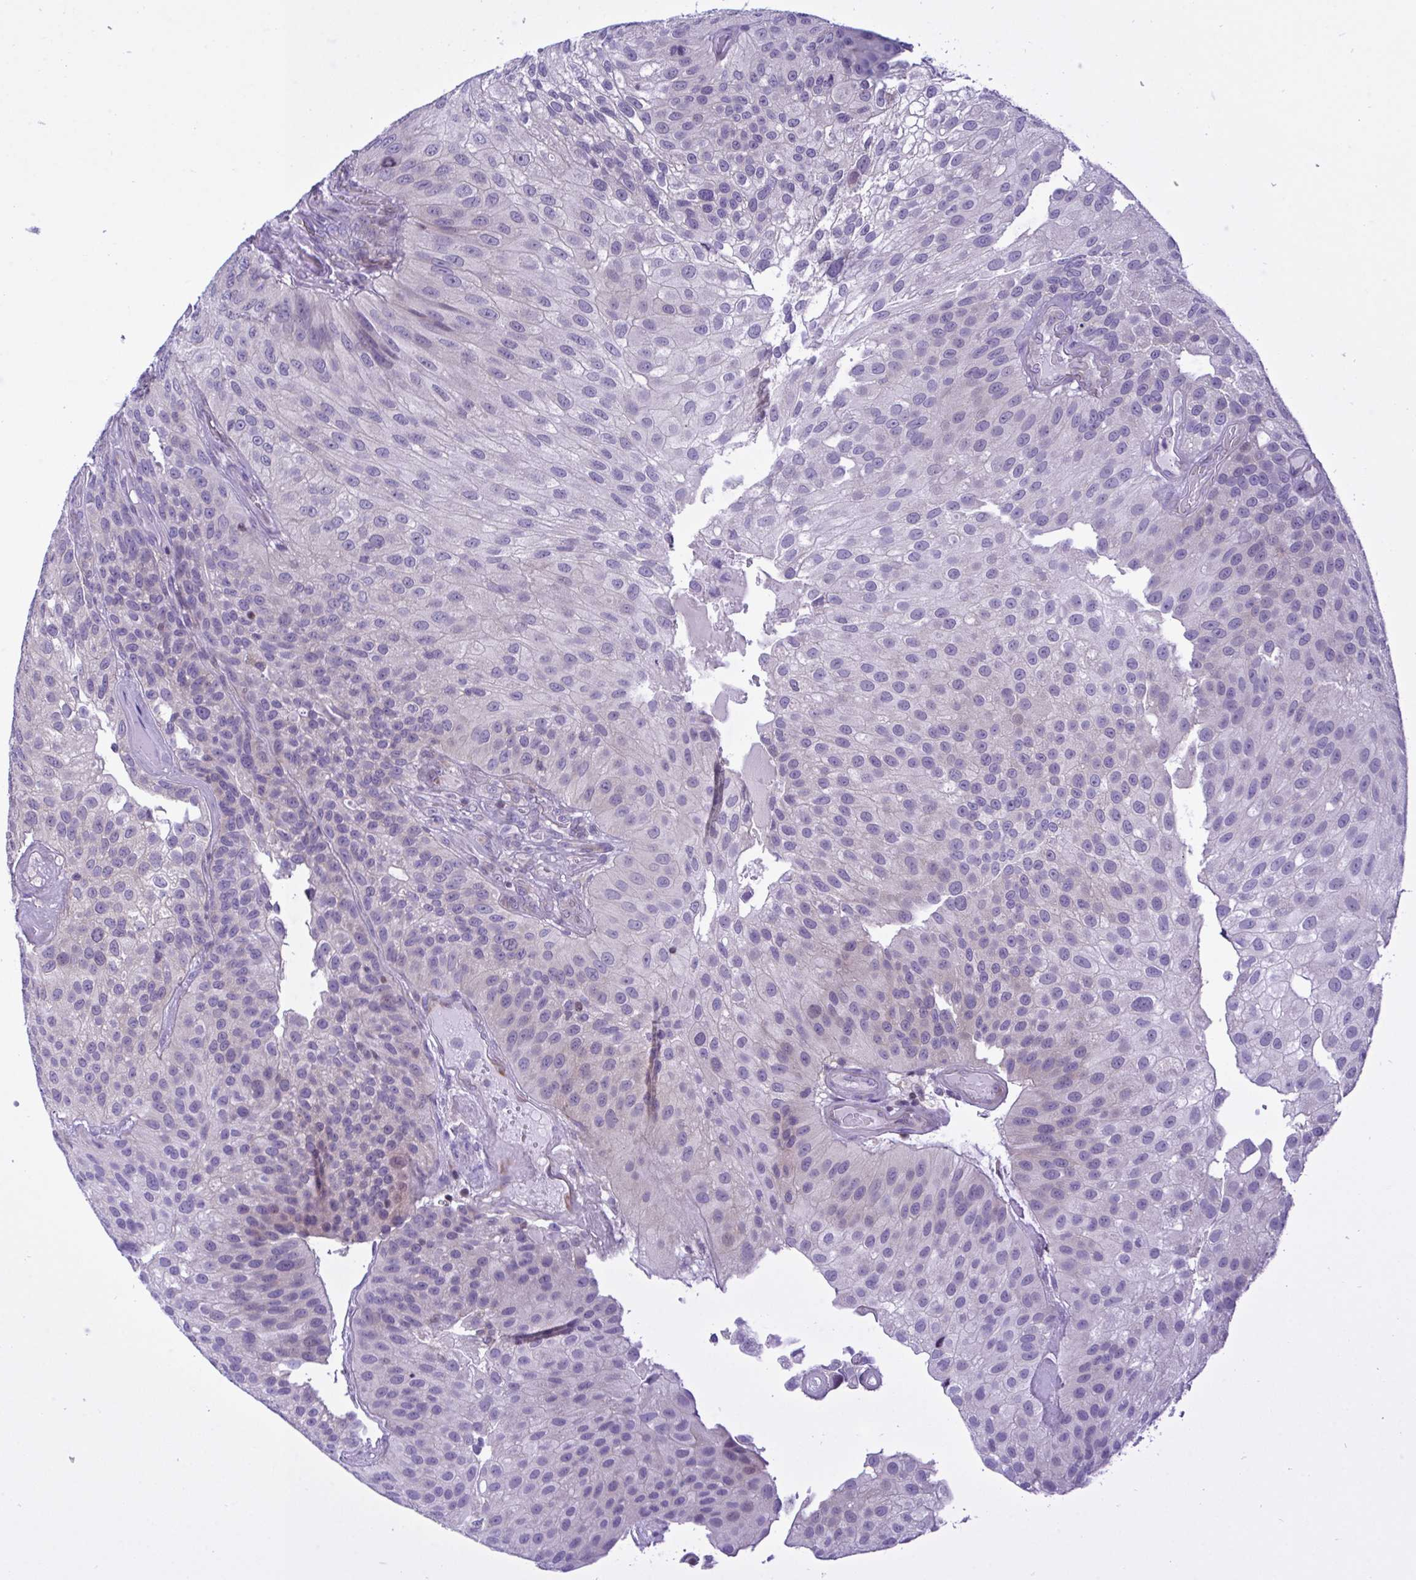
{"staining": {"intensity": "negative", "quantity": "none", "location": "none"}, "tissue": "urothelial cancer", "cell_type": "Tumor cells", "image_type": "cancer", "snomed": [{"axis": "morphology", "description": "Urothelial carcinoma, NOS"}, {"axis": "topography", "description": "Urinary bladder"}], "caption": "An image of transitional cell carcinoma stained for a protein shows no brown staining in tumor cells. (DAB IHC, high magnification).", "gene": "SNX11", "patient": {"sex": "male", "age": 87}}